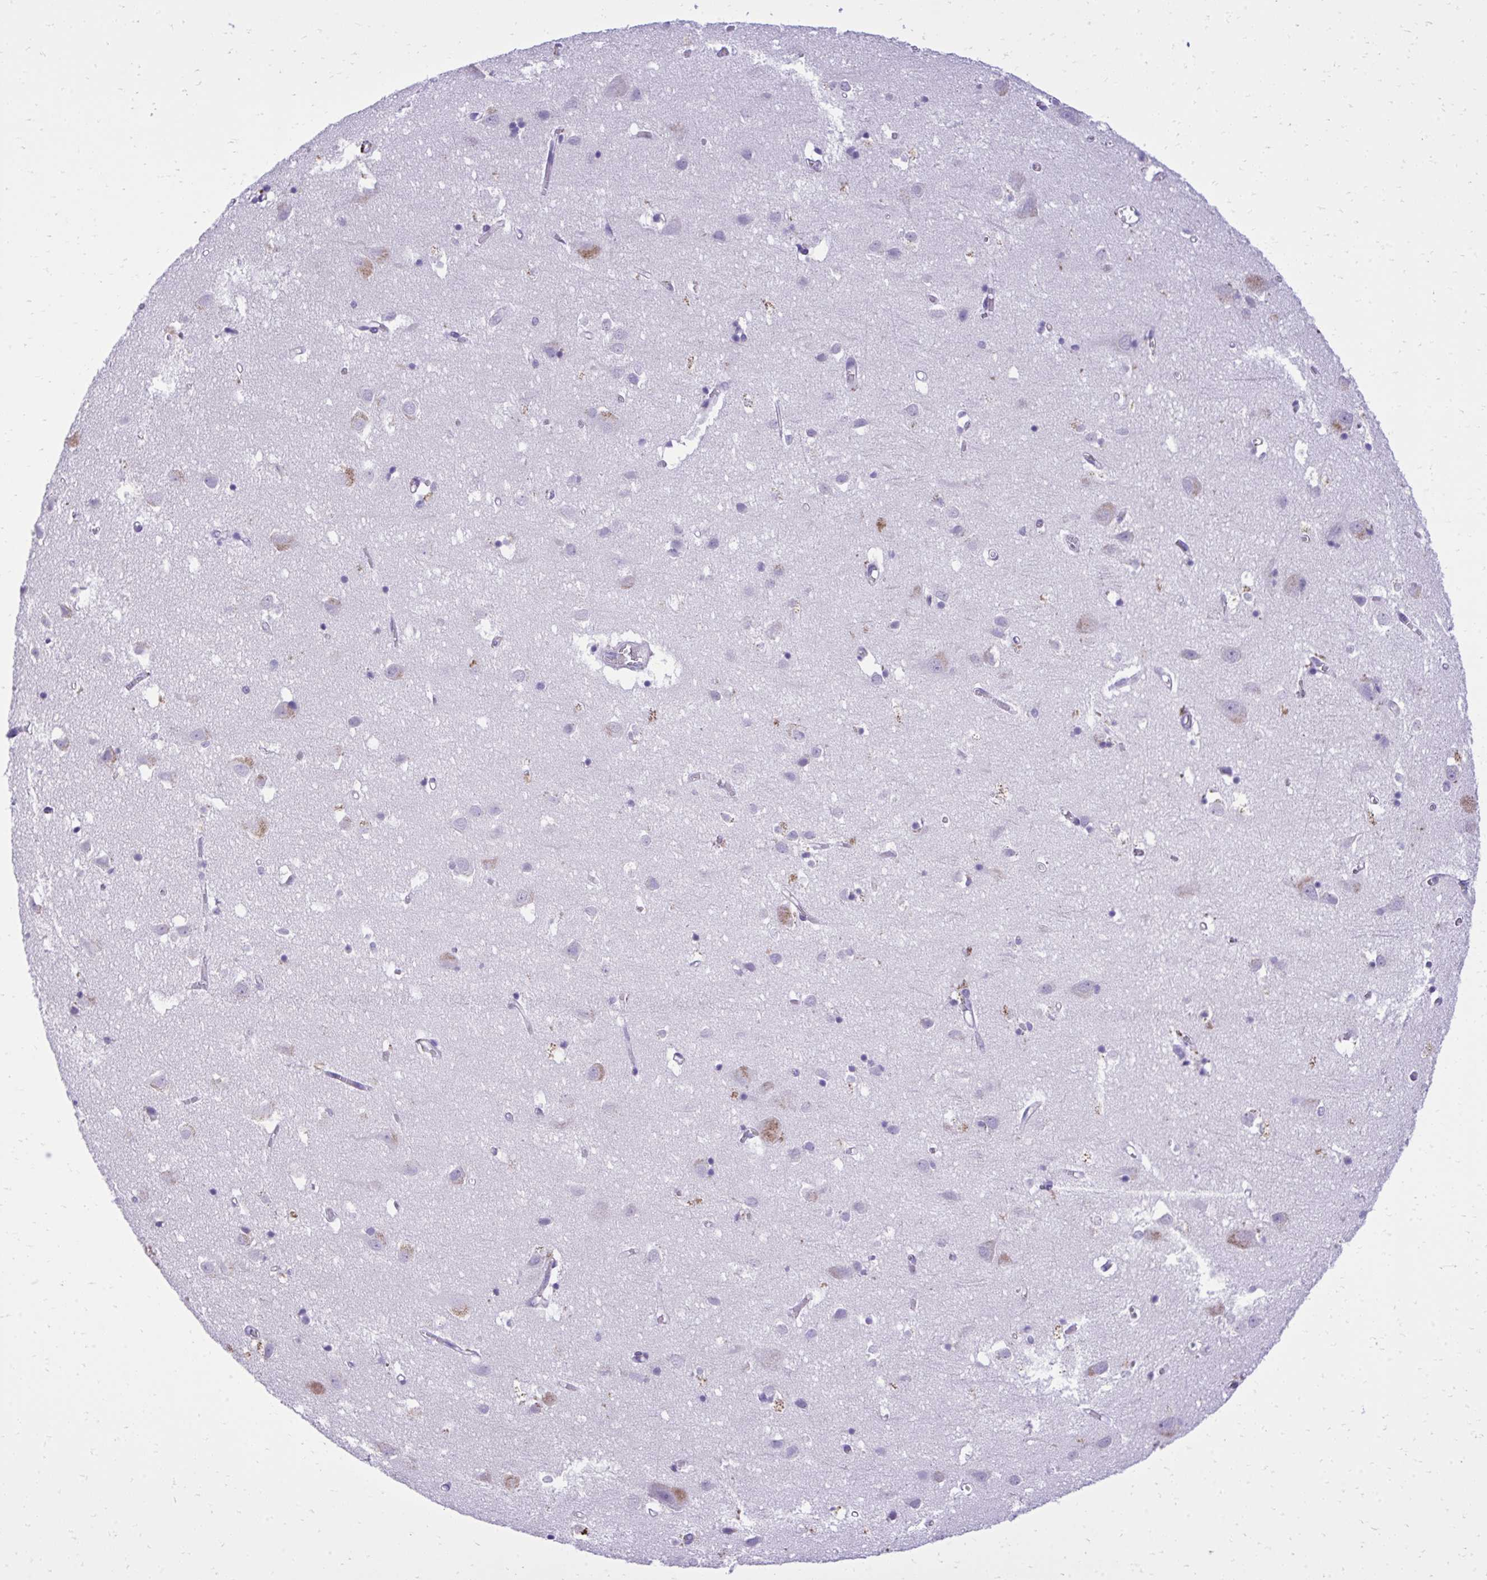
{"staining": {"intensity": "negative", "quantity": "none", "location": "none"}, "tissue": "cerebral cortex", "cell_type": "Endothelial cells", "image_type": "normal", "snomed": [{"axis": "morphology", "description": "Normal tissue, NOS"}, {"axis": "topography", "description": "Cerebral cortex"}], "caption": "Immunohistochemistry histopathology image of normal cerebral cortex stained for a protein (brown), which exhibits no positivity in endothelial cells.", "gene": "ST6GALNAC3", "patient": {"sex": "male", "age": 70}}